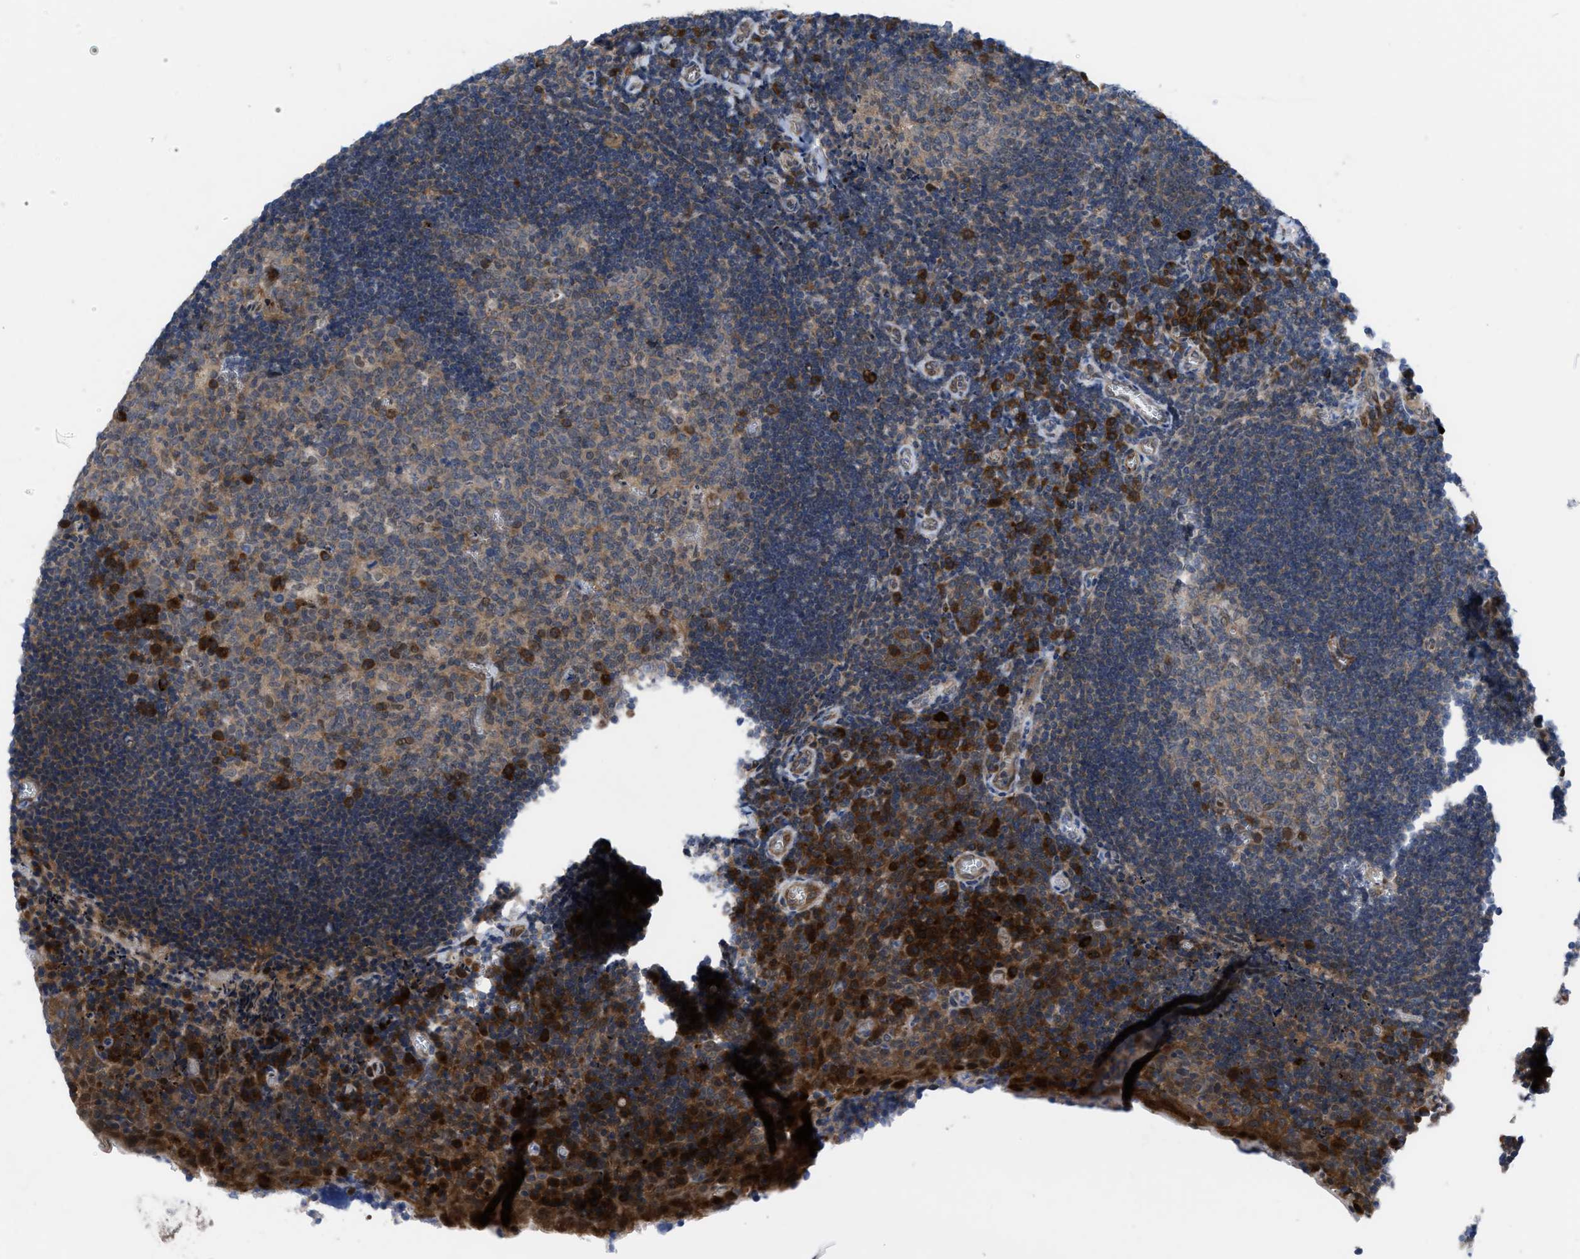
{"staining": {"intensity": "moderate", "quantity": "<25%", "location": "cytoplasmic/membranous"}, "tissue": "tonsil", "cell_type": "Germinal center cells", "image_type": "normal", "snomed": [{"axis": "morphology", "description": "Normal tissue, NOS"}, {"axis": "morphology", "description": "Inflammation, NOS"}, {"axis": "topography", "description": "Tonsil"}], "caption": "This histopathology image shows immunohistochemistry staining of unremarkable tonsil, with low moderate cytoplasmic/membranous staining in approximately <25% of germinal center cells.", "gene": "IL17RE", "patient": {"sex": "female", "age": 31}}